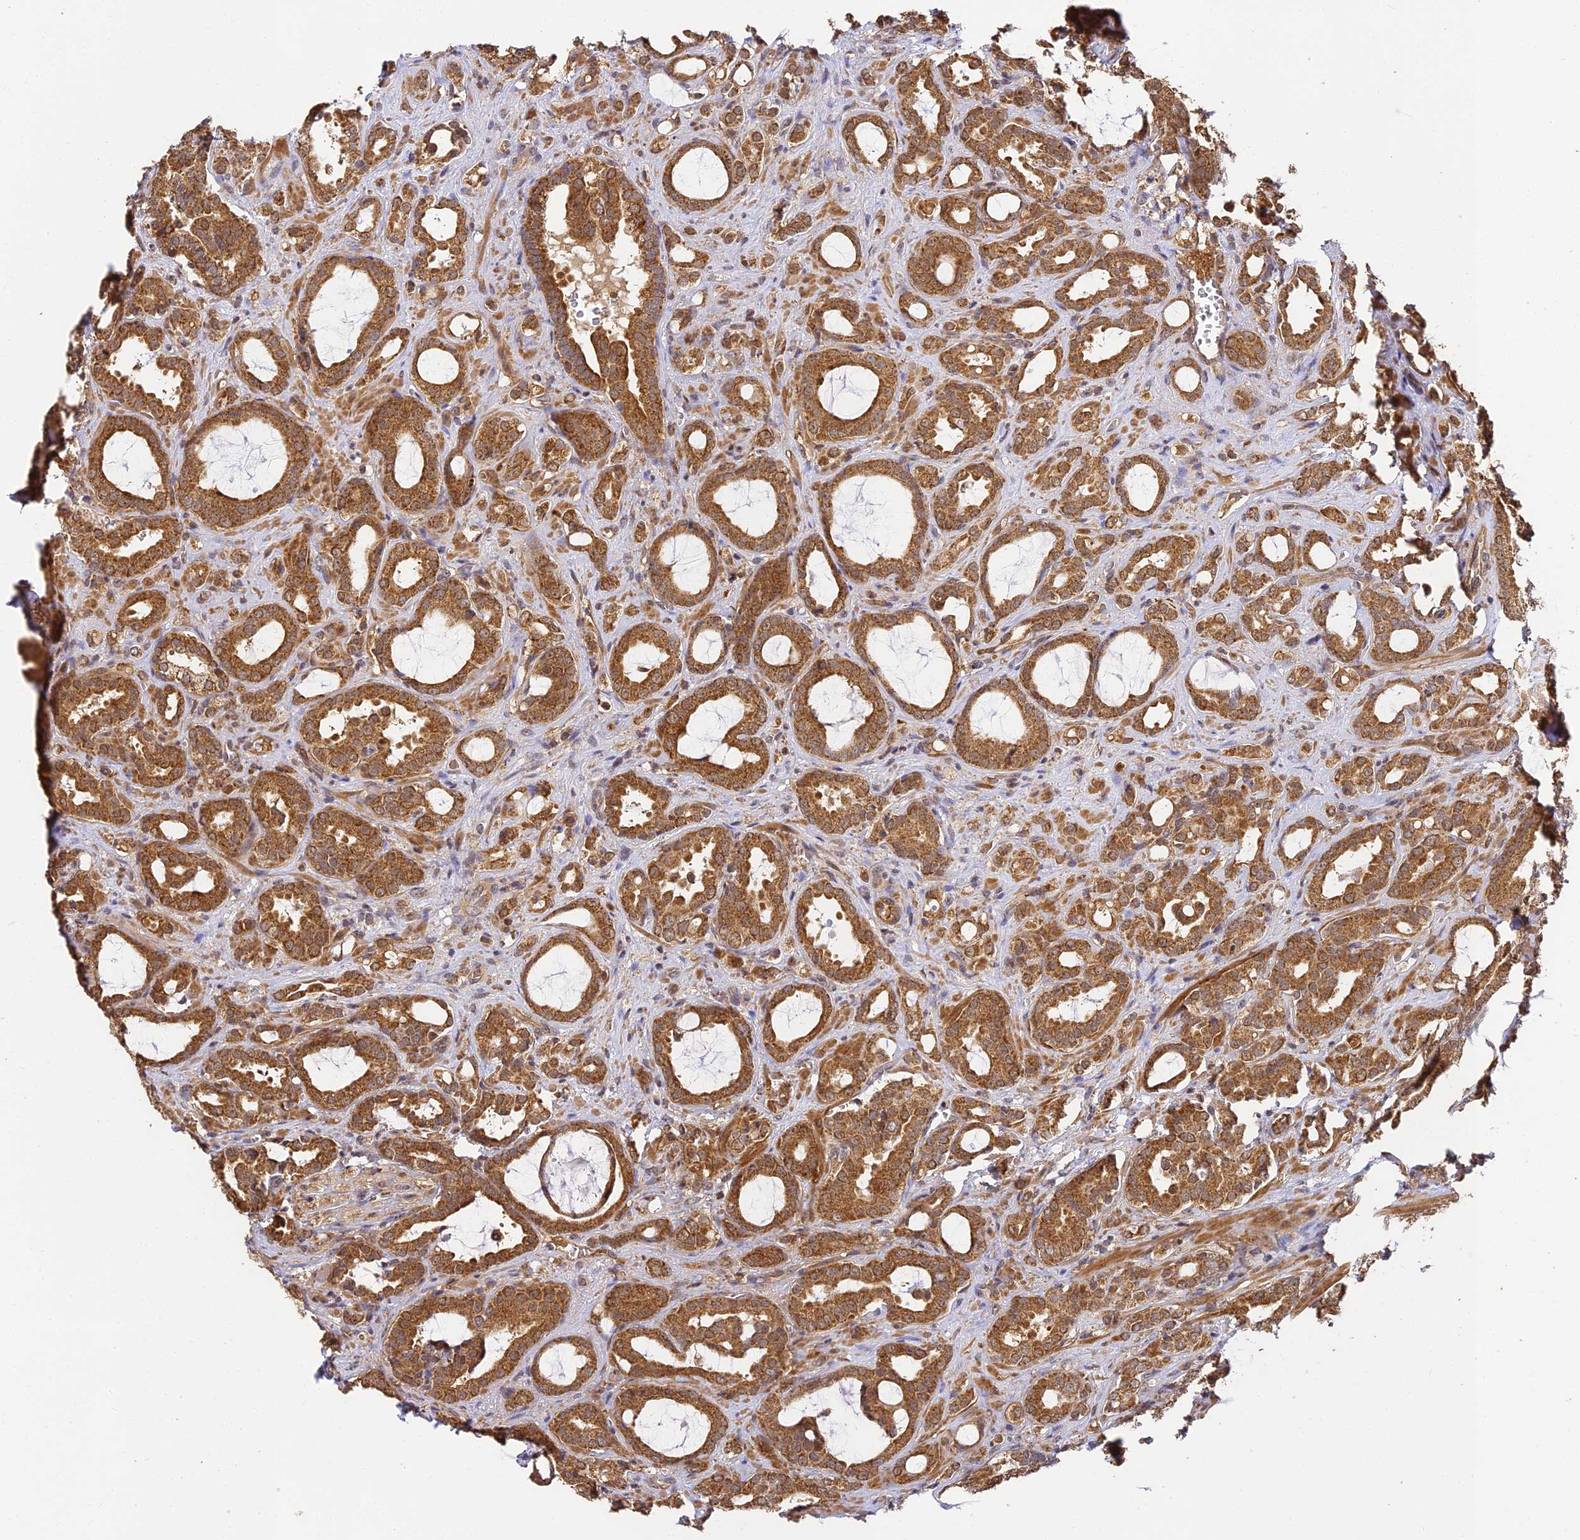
{"staining": {"intensity": "strong", "quantity": ">75%", "location": "cytoplasmic/membranous"}, "tissue": "prostate cancer", "cell_type": "Tumor cells", "image_type": "cancer", "snomed": [{"axis": "morphology", "description": "Adenocarcinoma, High grade"}, {"axis": "topography", "description": "Prostate"}], "caption": "IHC (DAB) staining of human prostate cancer (high-grade adenocarcinoma) shows strong cytoplasmic/membranous protein expression in approximately >75% of tumor cells. (Brightfield microscopy of DAB IHC at high magnification).", "gene": "ZNF443", "patient": {"sex": "male", "age": 72}}